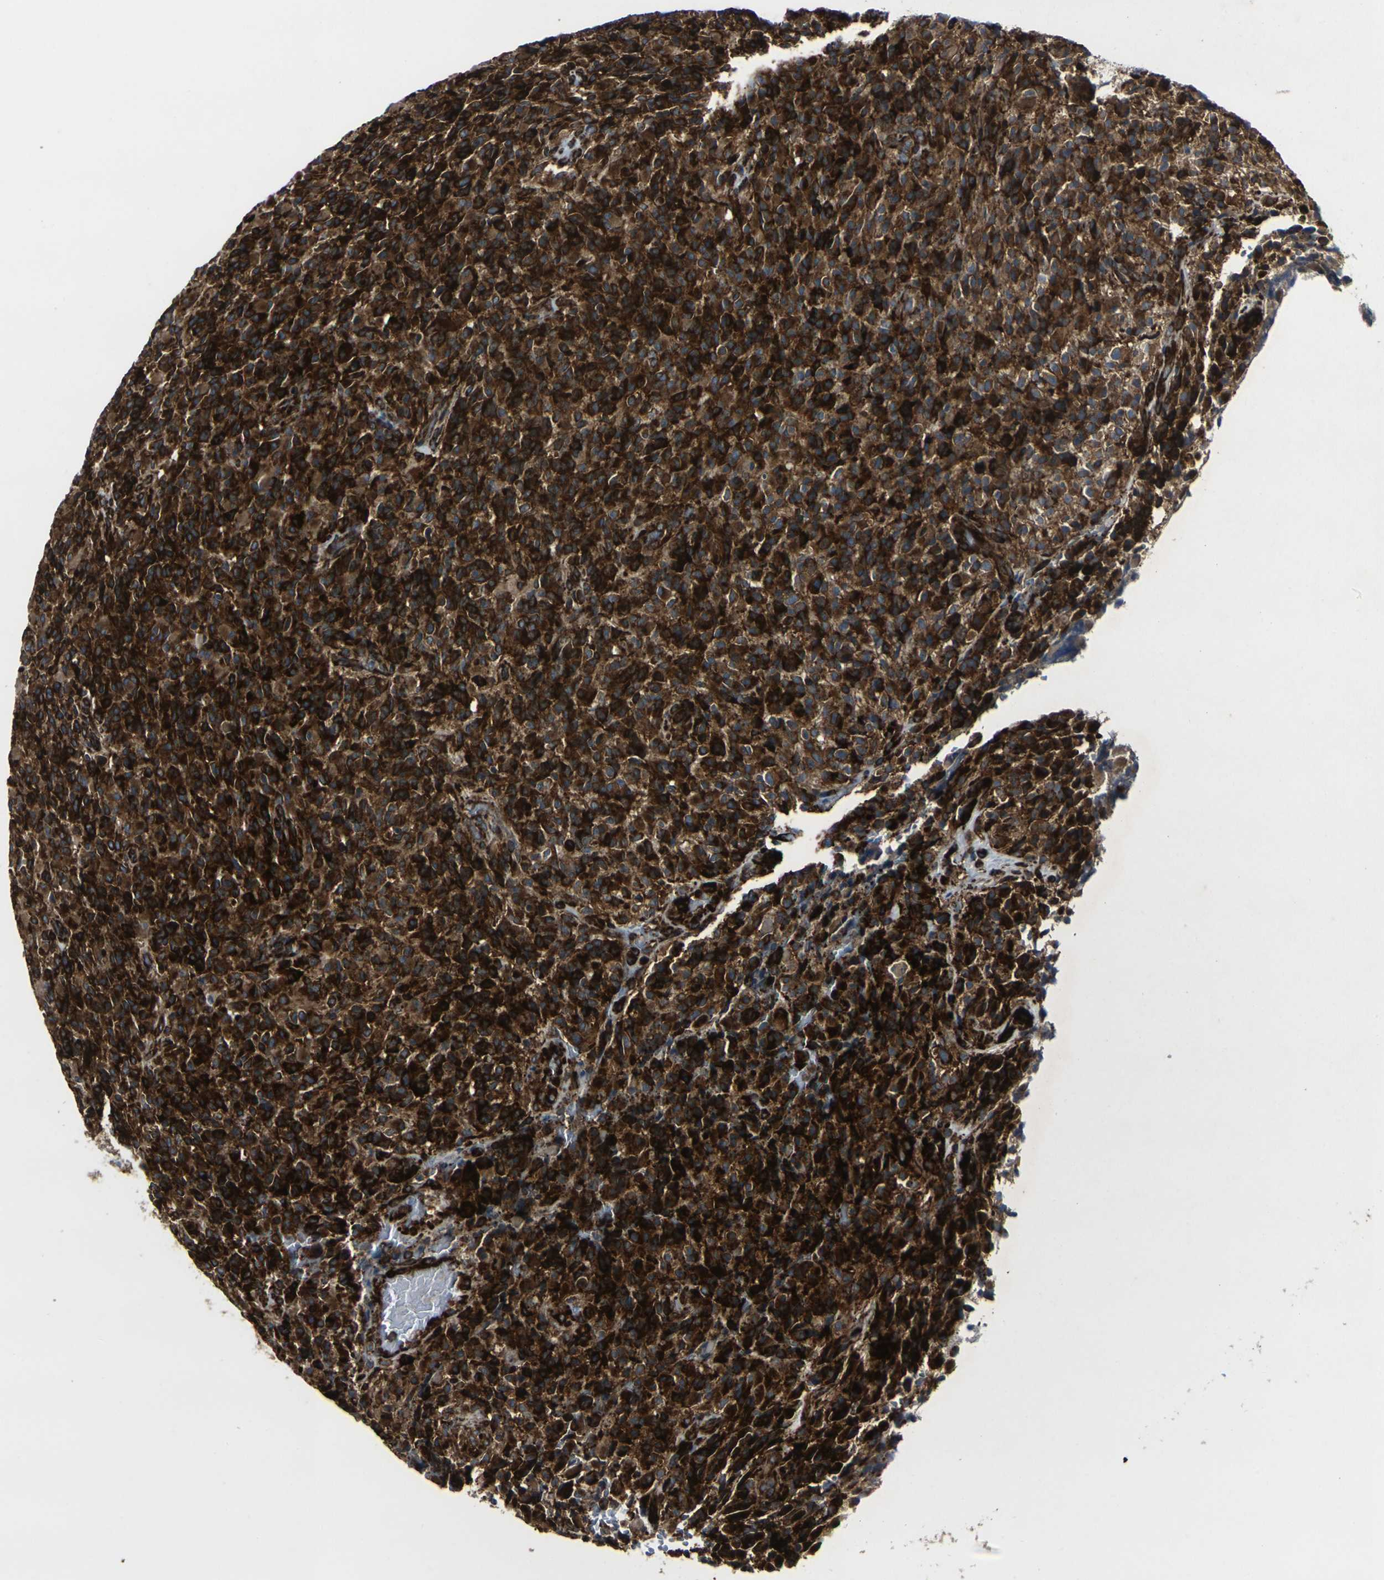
{"staining": {"intensity": "strong", "quantity": ">75%", "location": "cytoplasmic/membranous"}, "tissue": "glioma", "cell_type": "Tumor cells", "image_type": "cancer", "snomed": [{"axis": "morphology", "description": "Glioma, malignant, High grade"}, {"axis": "topography", "description": "Brain"}], "caption": "Immunohistochemistry (IHC) of malignant glioma (high-grade) displays high levels of strong cytoplasmic/membranous positivity in approximately >75% of tumor cells.", "gene": "MARCHF2", "patient": {"sex": "male", "age": 71}}